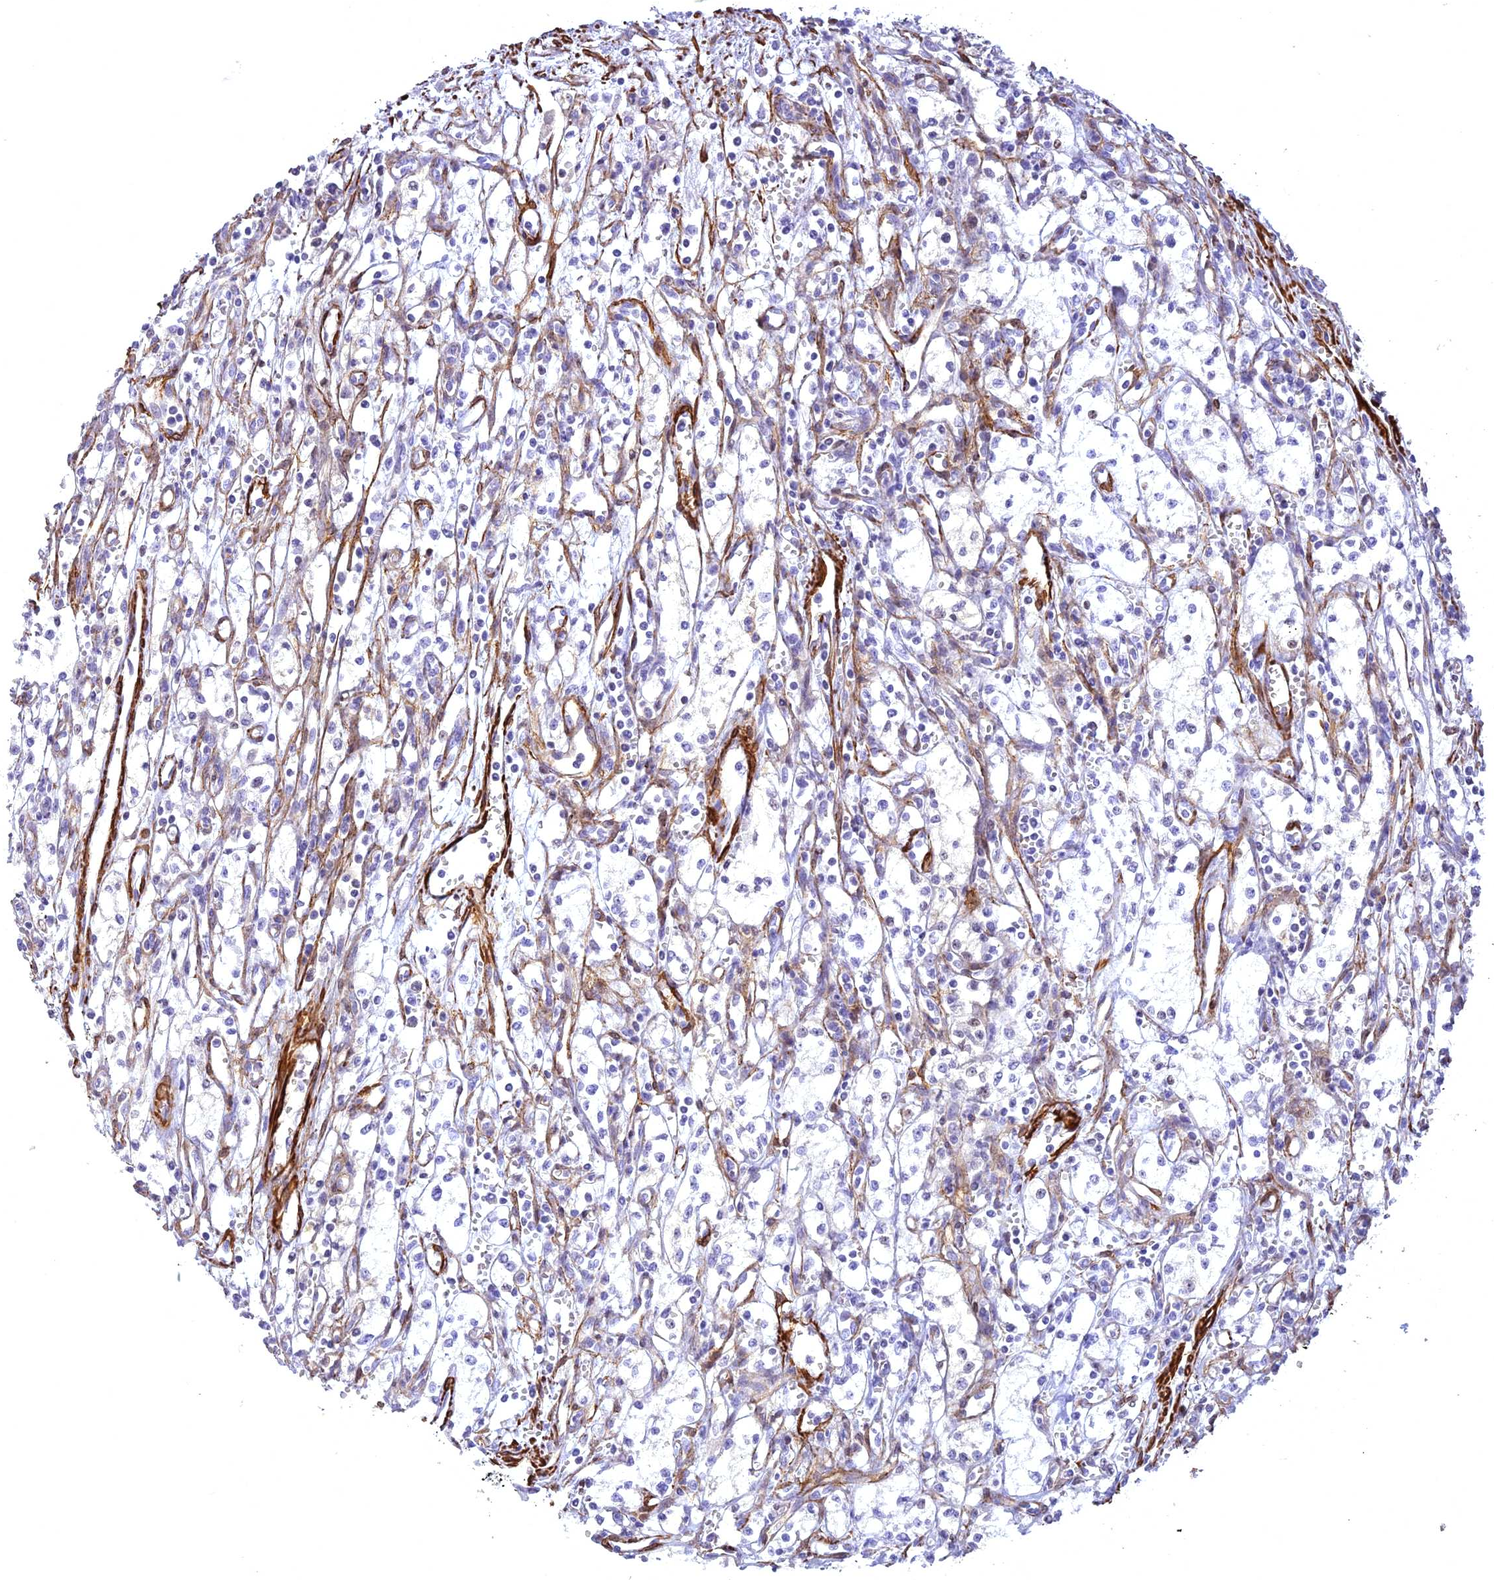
{"staining": {"intensity": "negative", "quantity": "none", "location": "none"}, "tissue": "renal cancer", "cell_type": "Tumor cells", "image_type": "cancer", "snomed": [{"axis": "morphology", "description": "Adenocarcinoma, NOS"}, {"axis": "topography", "description": "Kidney"}], "caption": "IHC of renal cancer shows no expression in tumor cells.", "gene": "CENPV", "patient": {"sex": "male", "age": 59}}